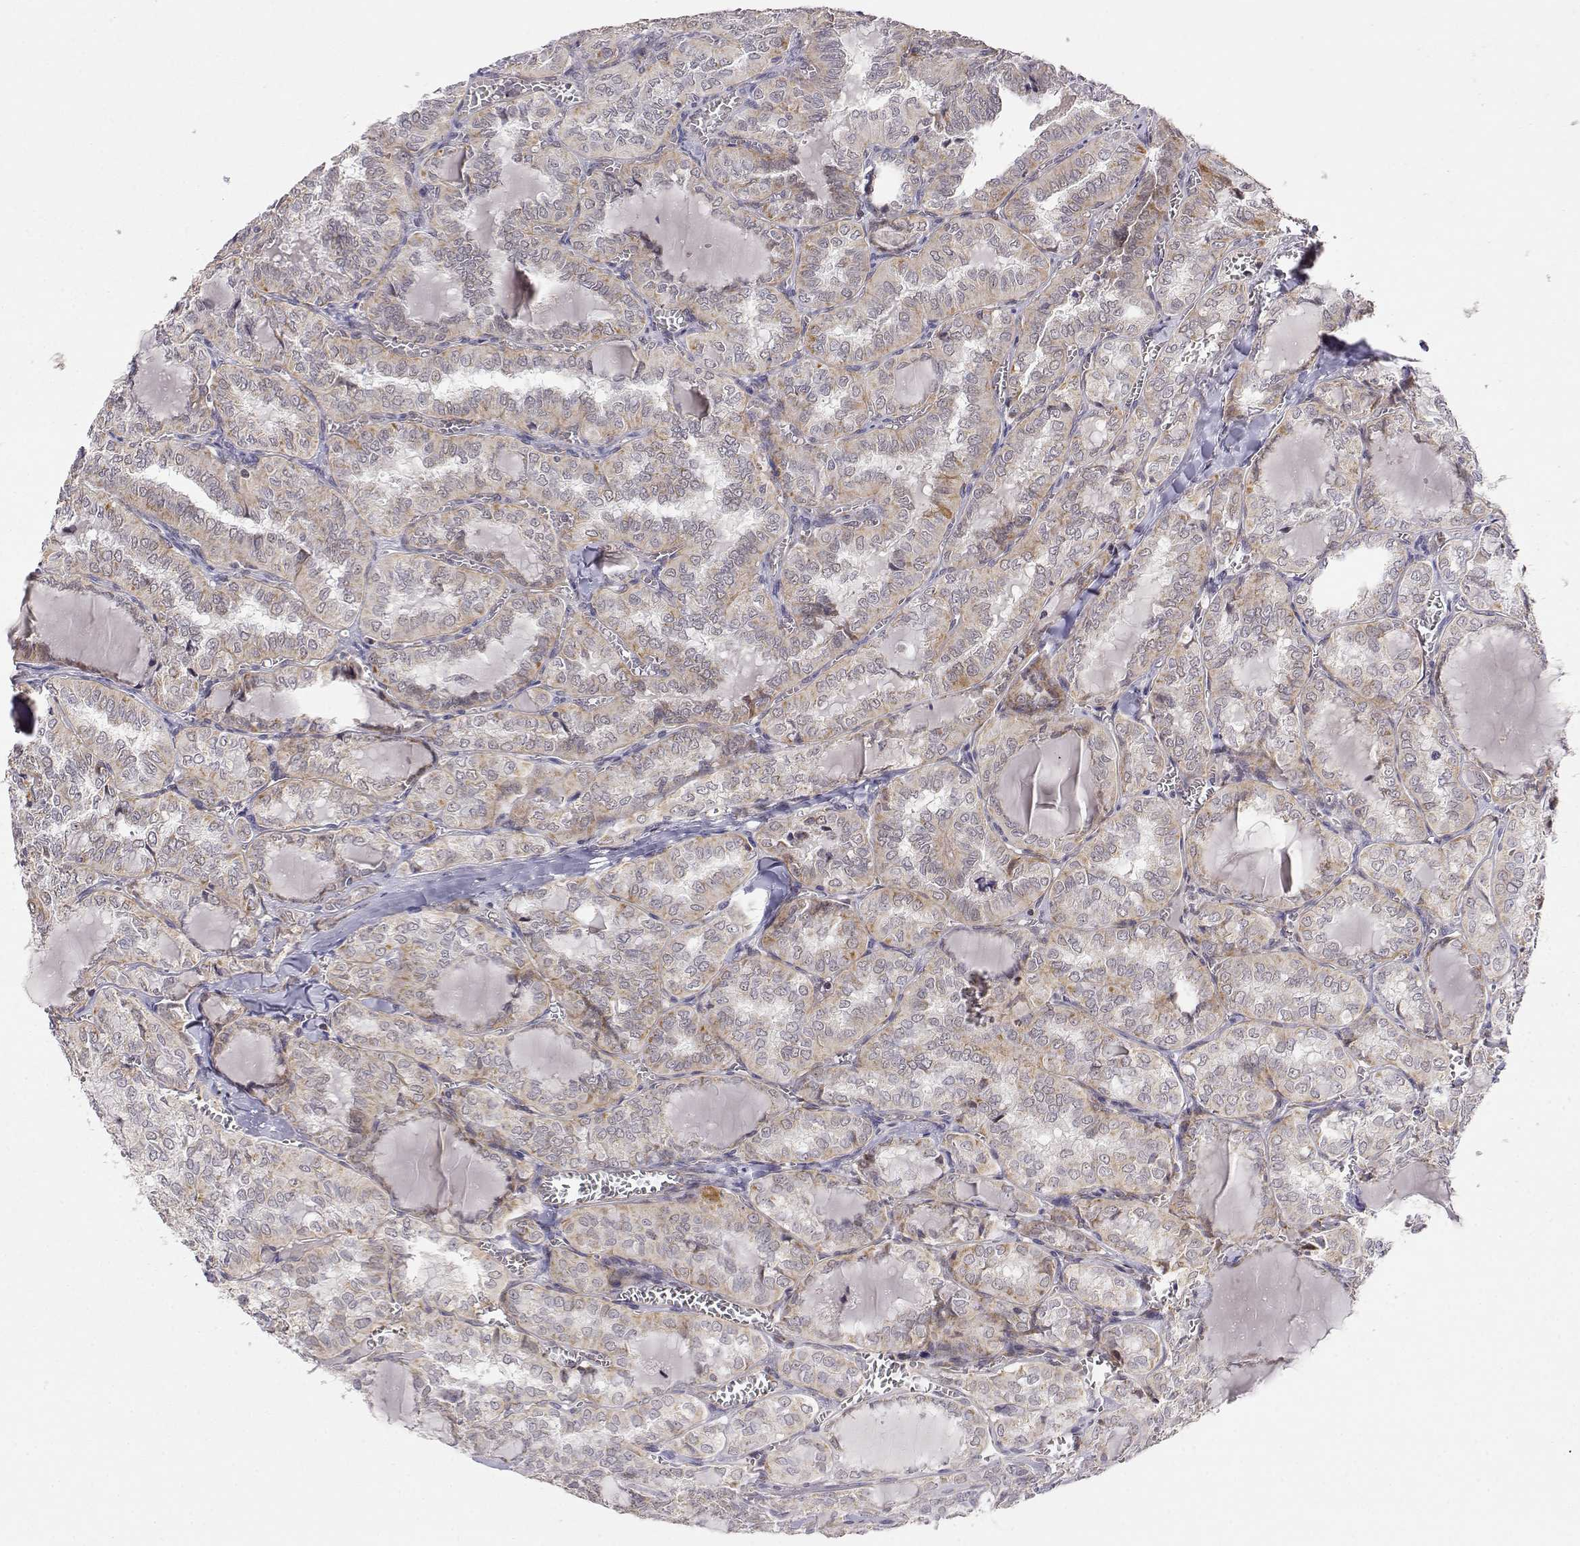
{"staining": {"intensity": "weak", "quantity": ">75%", "location": "cytoplasmic/membranous"}, "tissue": "thyroid cancer", "cell_type": "Tumor cells", "image_type": "cancer", "snomed": [{"axis": "morphology", "description": "Papillary adenocarcinoma, NOS"}, {"axis": "topography", "description": "Thyroid gland"}], "caption": "IHC micrograph of human thyroid cancer stained for a protein (brown), which exhibits low levels of weak cytoplasmic/membranous positivity in about >75% of tumor cells.", "gene": "EXOG", "patient": {"sex": "female", "age": 41}}